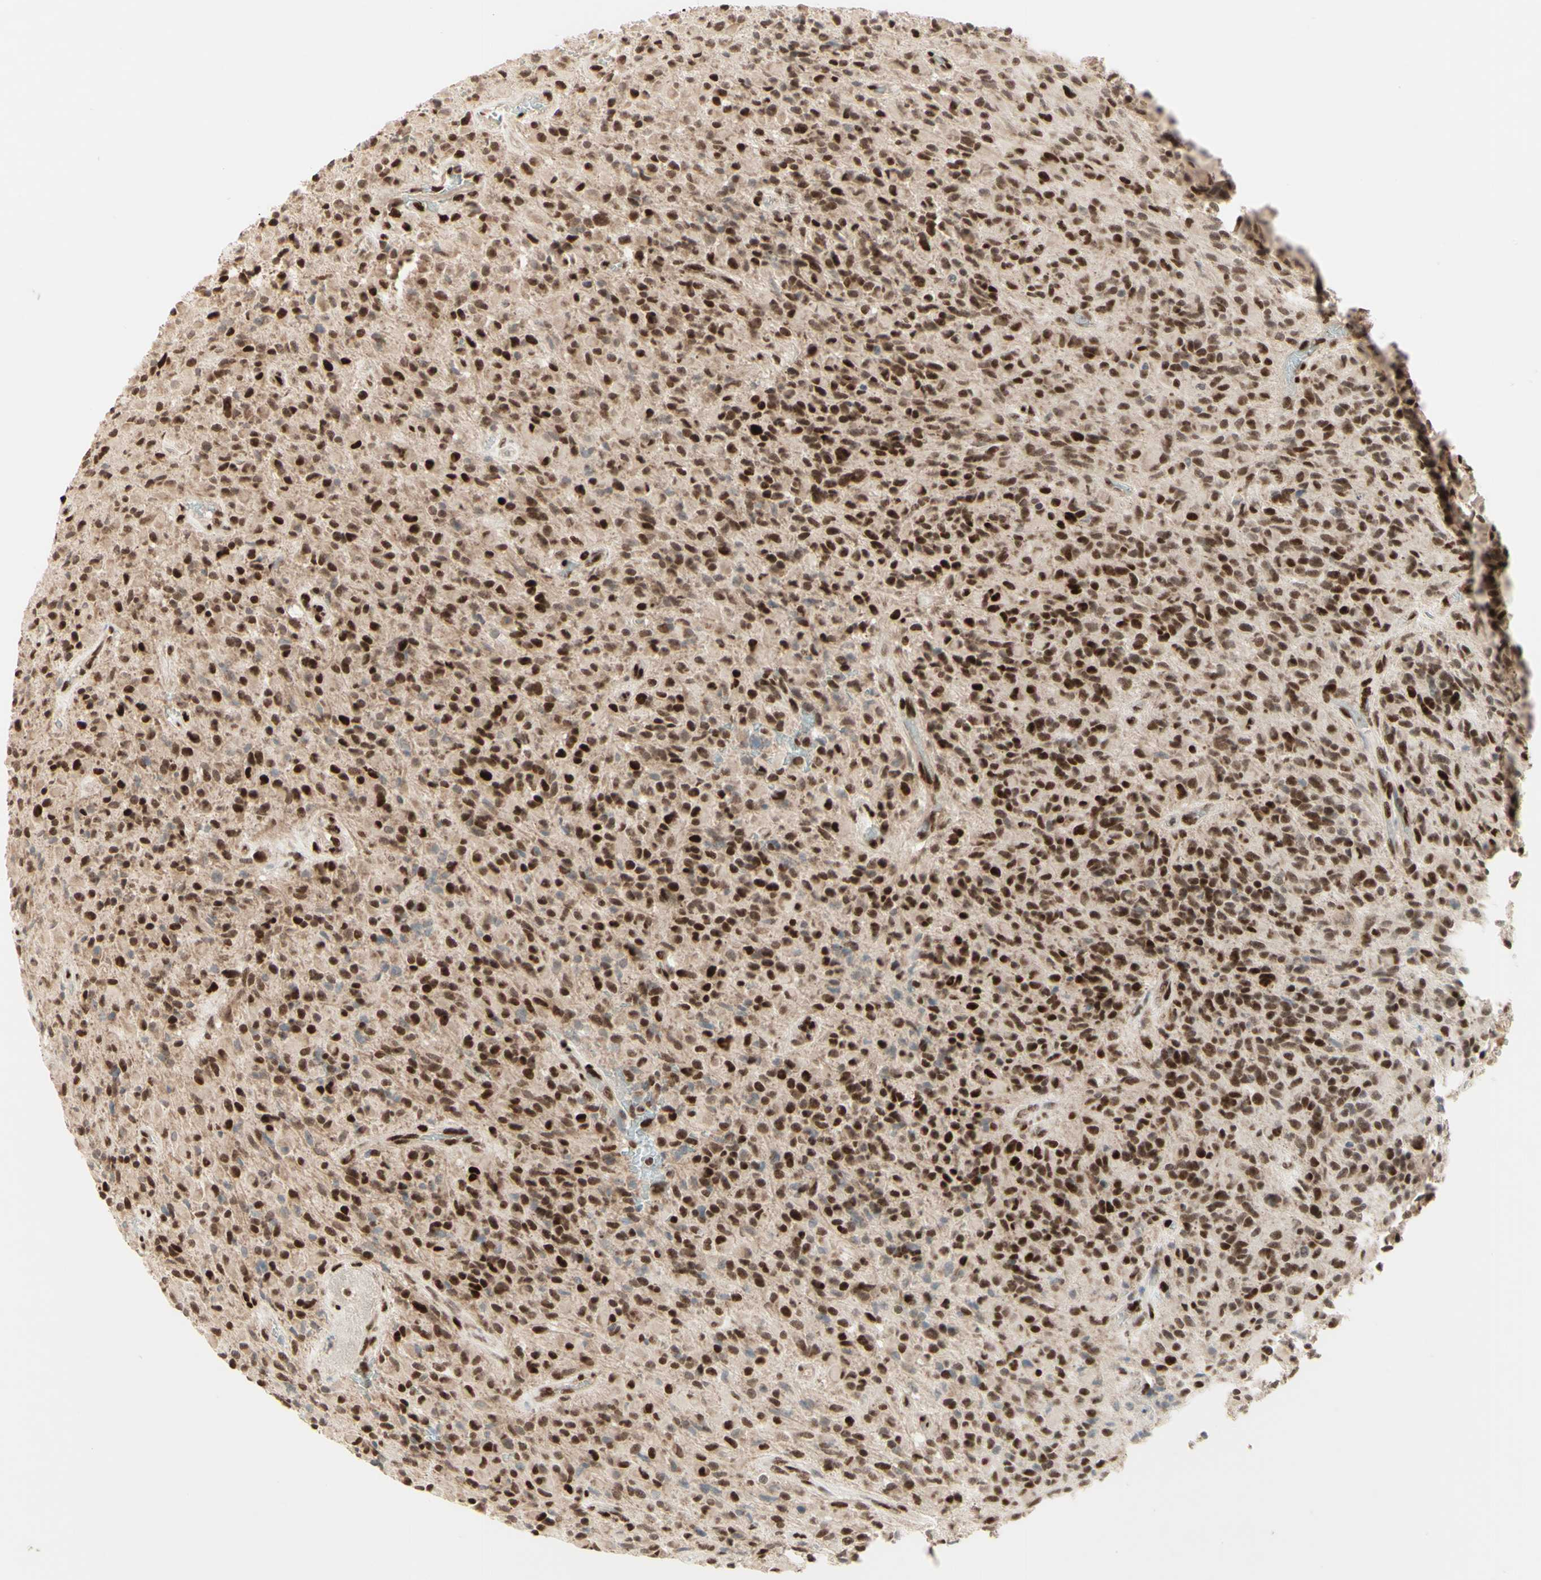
{"staining": {"intensity": "strong", "quantity": ">75%", "location": "nuclear"}, "tissue": "glioma", "cell_type": "Tumor cells", "image_type": "cancer", "snomed": [{"axis": "morphology", "description": "Glioma, malignant, High grade"}, {"axis": "topography", "description": "Brain"}], "caption": "This is a micrograph of IHC staining of high-grade glioma (malignant), which shows strong staining in the nuclear of tumor cells.", "gene": "NR3C1", "patient": {"sex": "male", "age": 71}}